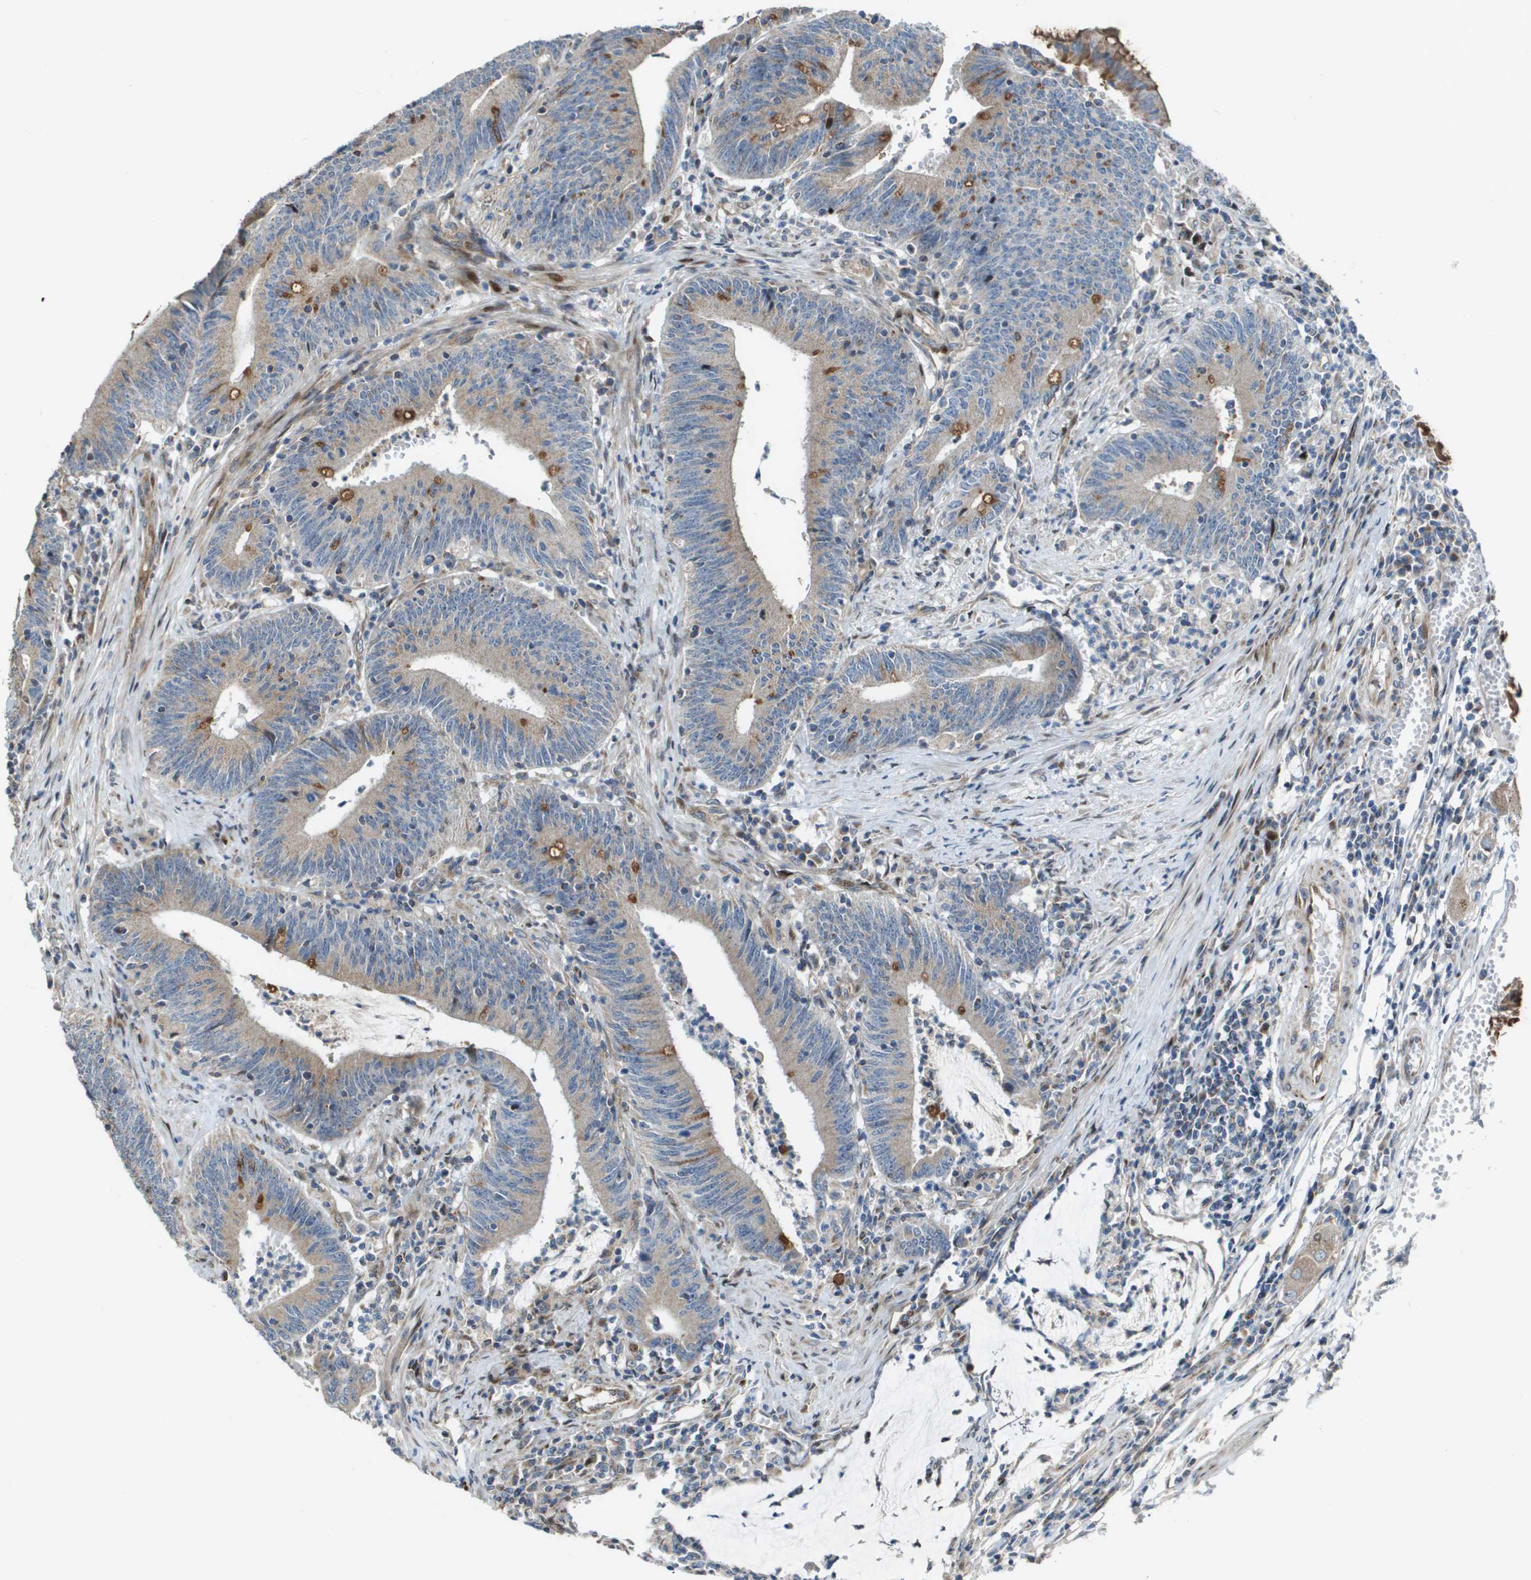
{"staining": {"intensity": "weak", "quantity": ">75%", "location": "cytoplasmic/membranous"}, "tissue": "colorectal cancer", "cell_type": "Tumor cells", "image_type": "cancer", "snomed": [{"axis": "morphology", "description": "Normal tissue, NOS"}, {"axis": "morphology", "description": "Adenocarcinoma, NOS"}, {"axis": "topography", "description": "Rectum"}], "caption": "Immunohistochemistry histopathology image of neoplastic tissue: human colorectal cancer (adenocarcinoma) stained using immunohistochemistry (IHC) reveals low levels of weak protein expression localized specifically in the cytoplasmic/membranous of tumor cells, appearing as a cytoplasmic/membranous brown color.", "gene": "MGAT3", "patient": {"sex": "female", "age": 66}}